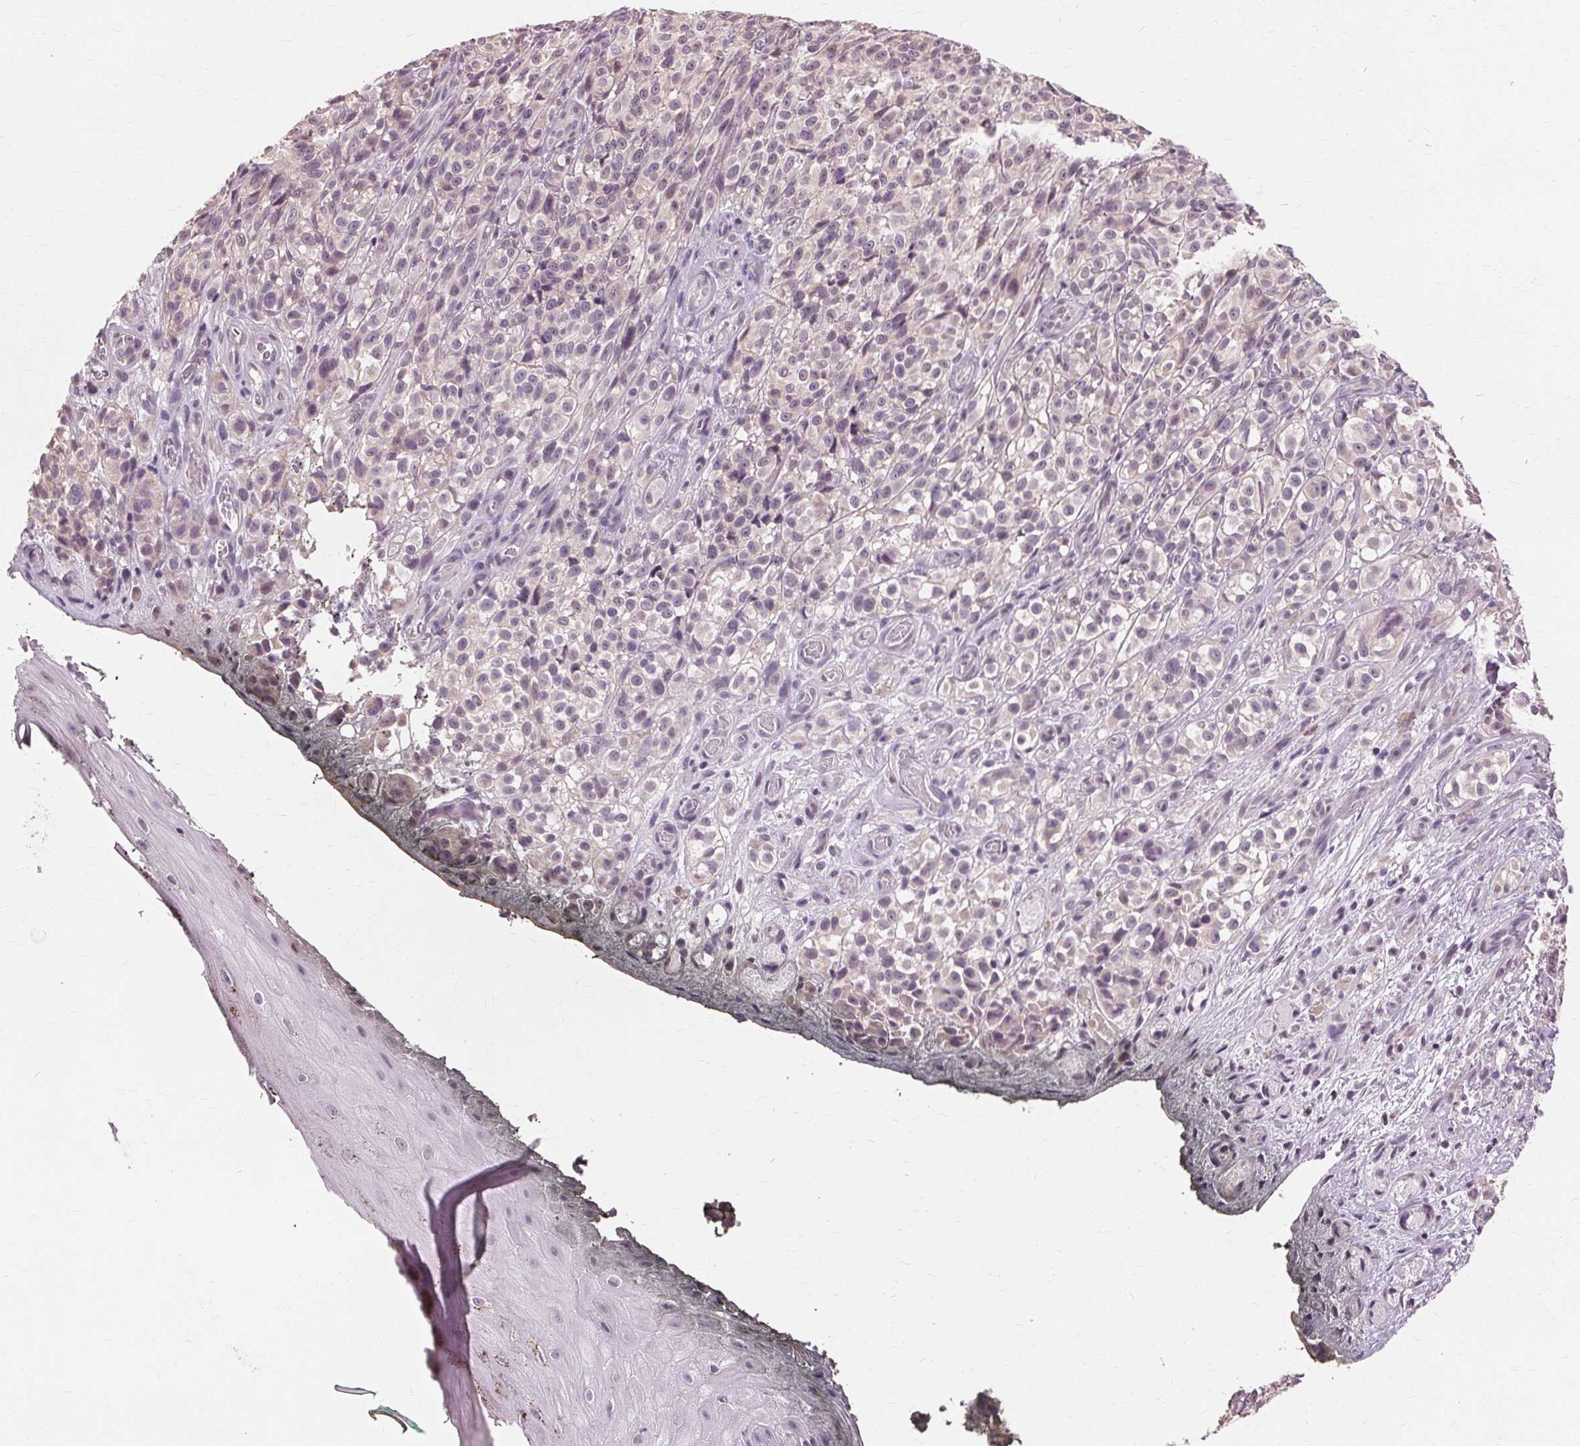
{"staining": {"intensity": "weak", "quantity": "<25%", "location": "nuclear"}, "tissue": "melanoma", "cell_type": "Tumor cells", "image_type": "cancer", "snomed": [{"axis": "morphology", "description": "Malignant melanoma, NOS"}, {"axis": "topography", "description": "Skin"}], "caption": "IHC micrograph of malignant melanoma stained for a protein (brown), which exhibits no positivity in tumor cells.", "gene": "SIGLEC6", "patient": {"sex": "female", "age": 85}}